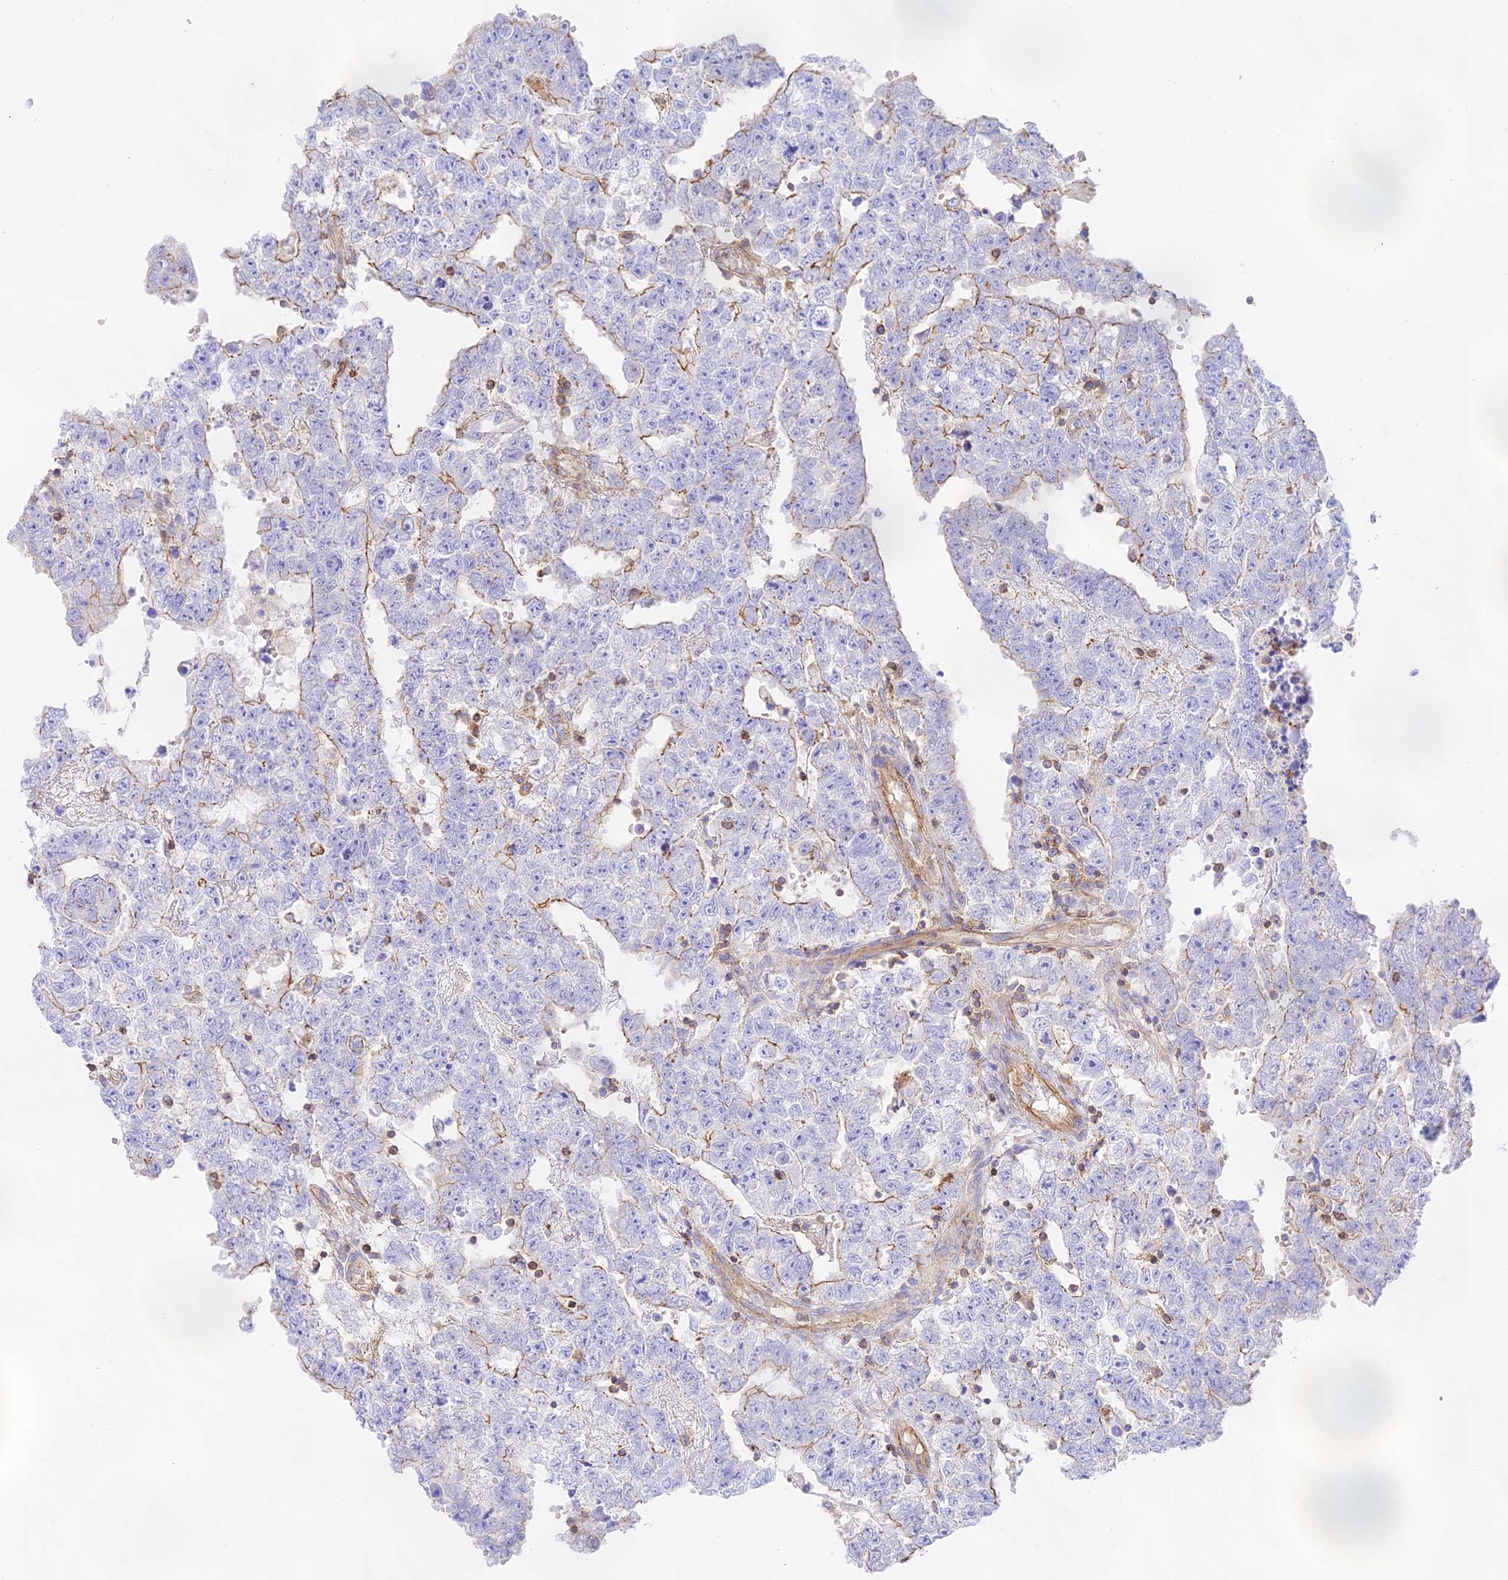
{"staining": {"intensity": "moderate", "quantity": "<25%", "location": "cytoplasmic/membranous"}, "tissue": "testis cancer", "cell_type": "Tumor cells", "image_type": "cancer", "snomed": [{"axis": "morphology", "description": "Carcinoma, Embryonal, NOS"}, {"axis": "topography", "description": "Testis"}], "caption": "Protein expression by immunohistochemistry (IHC) demonstrates moderate cytoplasmic/membranous positivity in about <25% of tumor cells in testis cancer.", "gene": "DENND1C", "patient": {"sex": "male", "age": 25}}